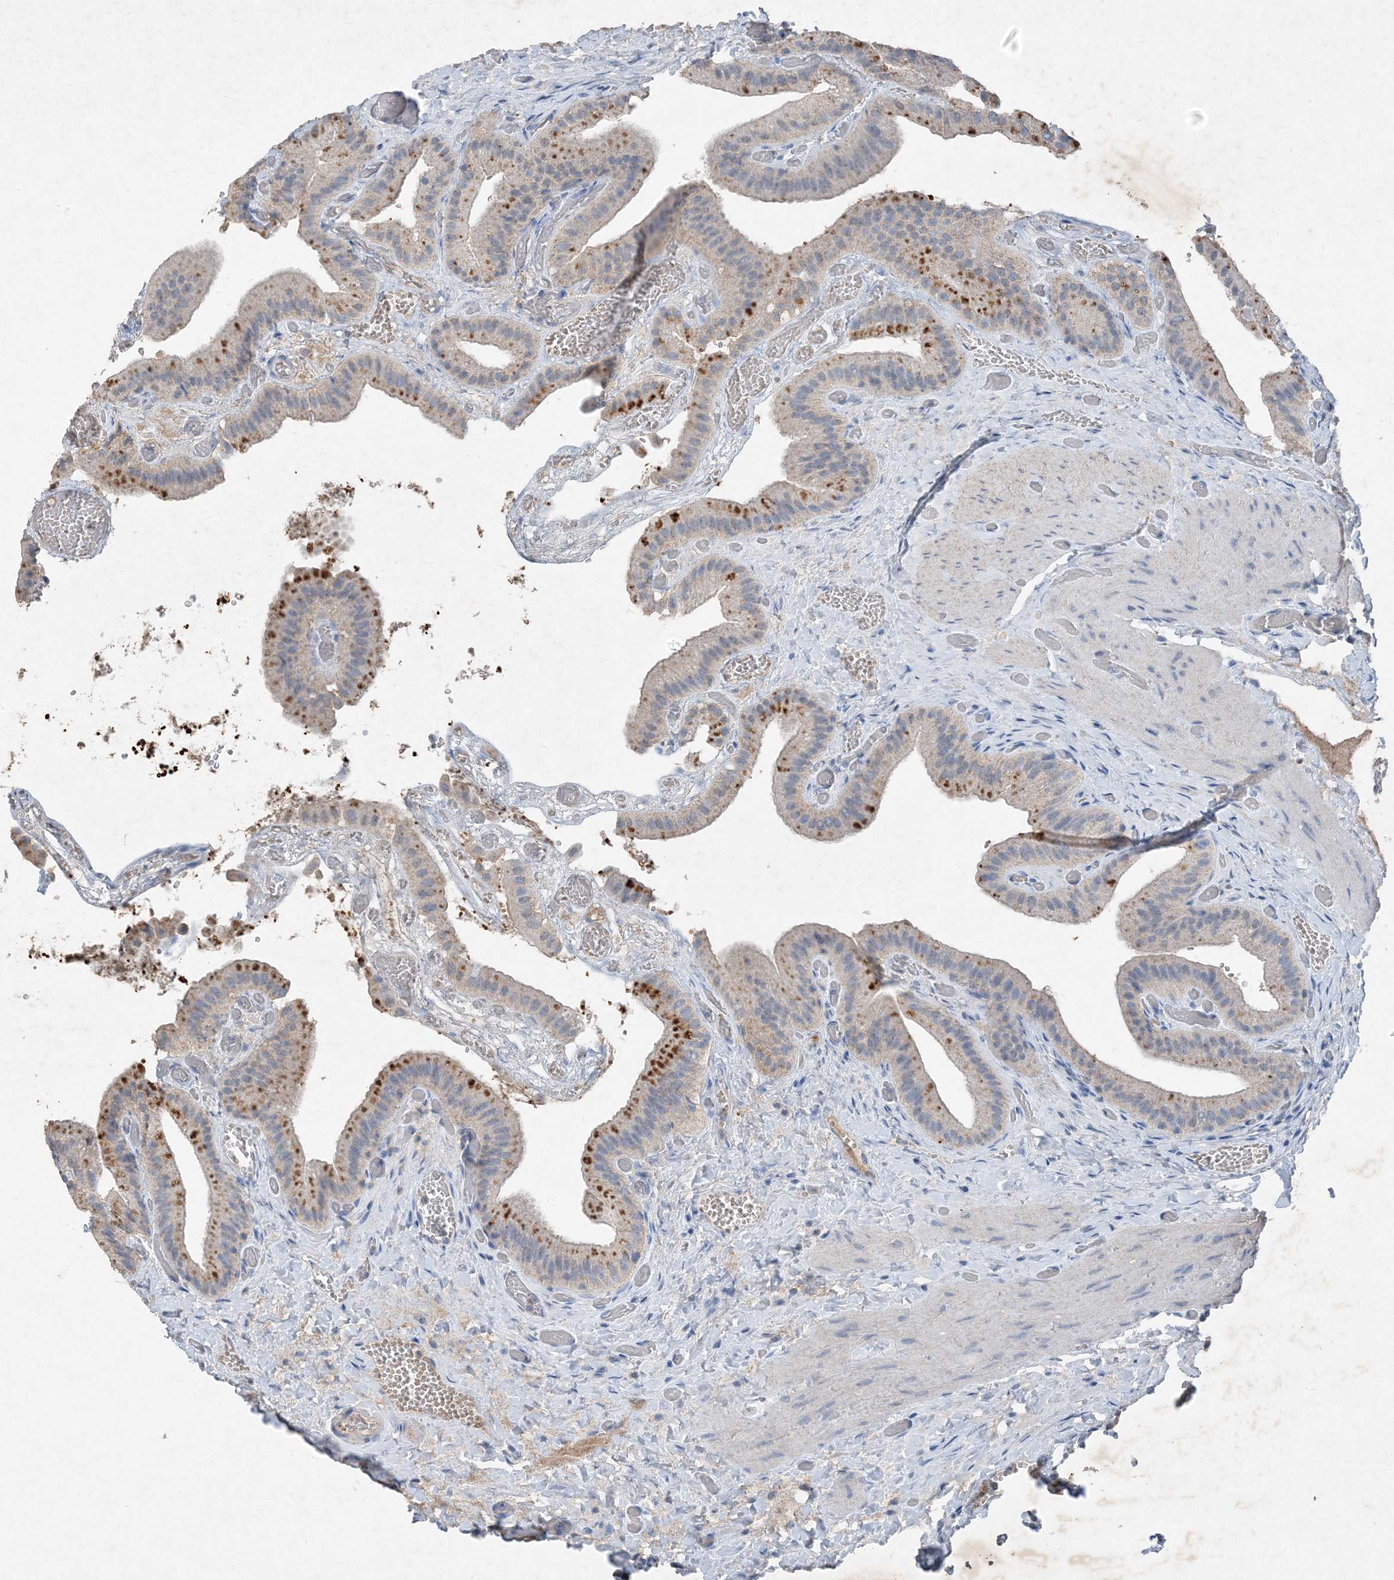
{"staining": {"intensity": "moderate", "quantity": "<25%", "location": "cytoplasmic/membranous"}, "tissue": "gallbladder", "cell_type": "Glandular cells", "image_type": "normal", "snomed": [{"axis": "morphology", "description": "Normal tissue, NOS"}, {"axis": "topography", "description": "Gallbladder"}], "caption": "Immunohistochemistry (IHC) micrograph of normal human gallbladder stained for a protein (brown), which displays low levels of moderate cytoplasmic/membranous staining in about <25% of glandular cells.", "gene": "FCN3", "patient": {"sex": "female", "age": 64}}